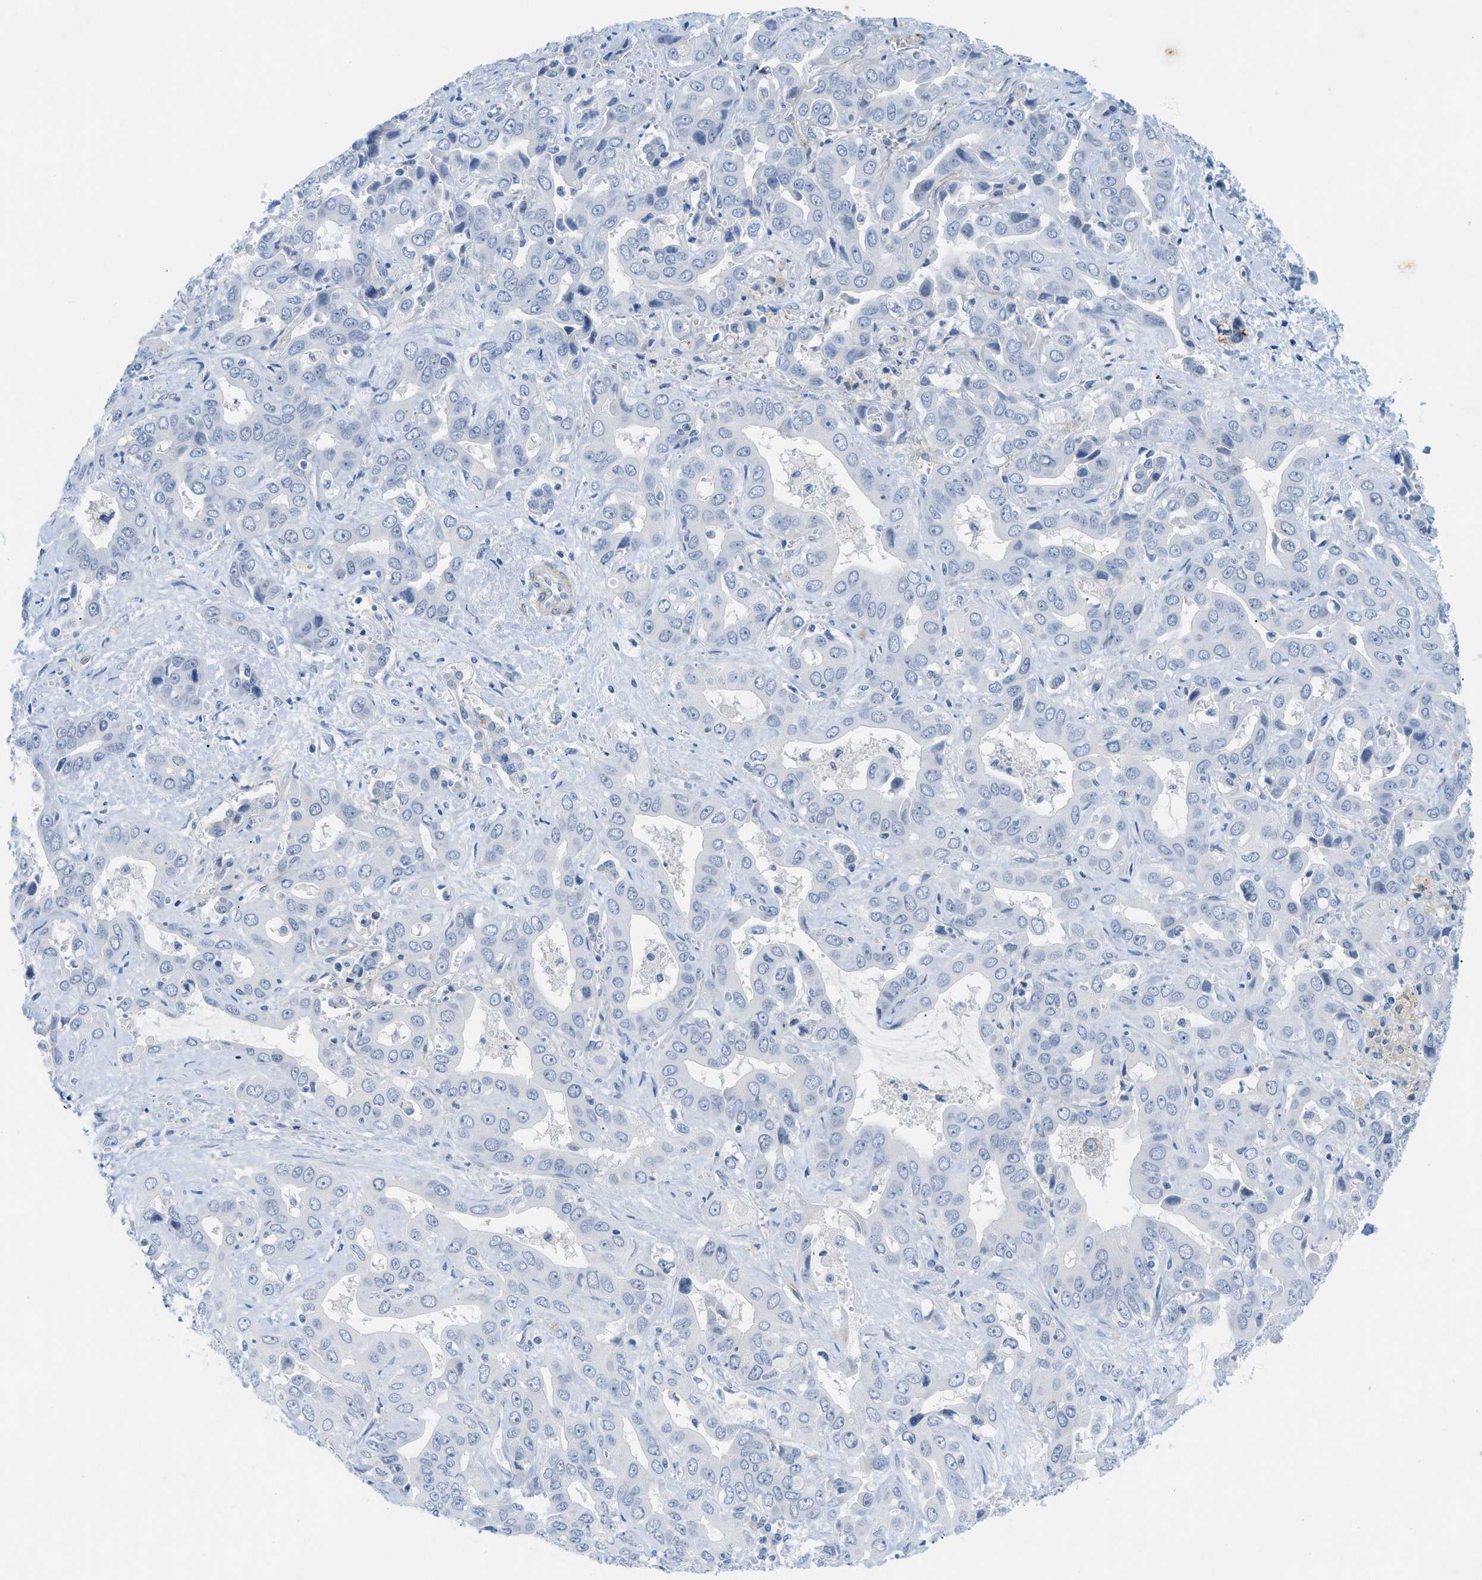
{"staining": {"intensity": "negative", "quantity": "none", "location": "none"}, "tissue": "liver cancer", "cell_type": "Tumor cells", "image_type": "cancer", "snomed": [{"axis": "morphology", "description": "Cholangiocarcinoma"}, {"axis": "topography", "description": "Liver"}], "caption": "Immunohistochemical staining of liver cancer (cholangiocarcinoma) exhibits no significant expression in tumor cells. (DAB (3,3'-diaminobenzidine) immunohistochemistry, high magnification).", "gene": "HLTF", "patient": {"sex": "female", "age": 52}}